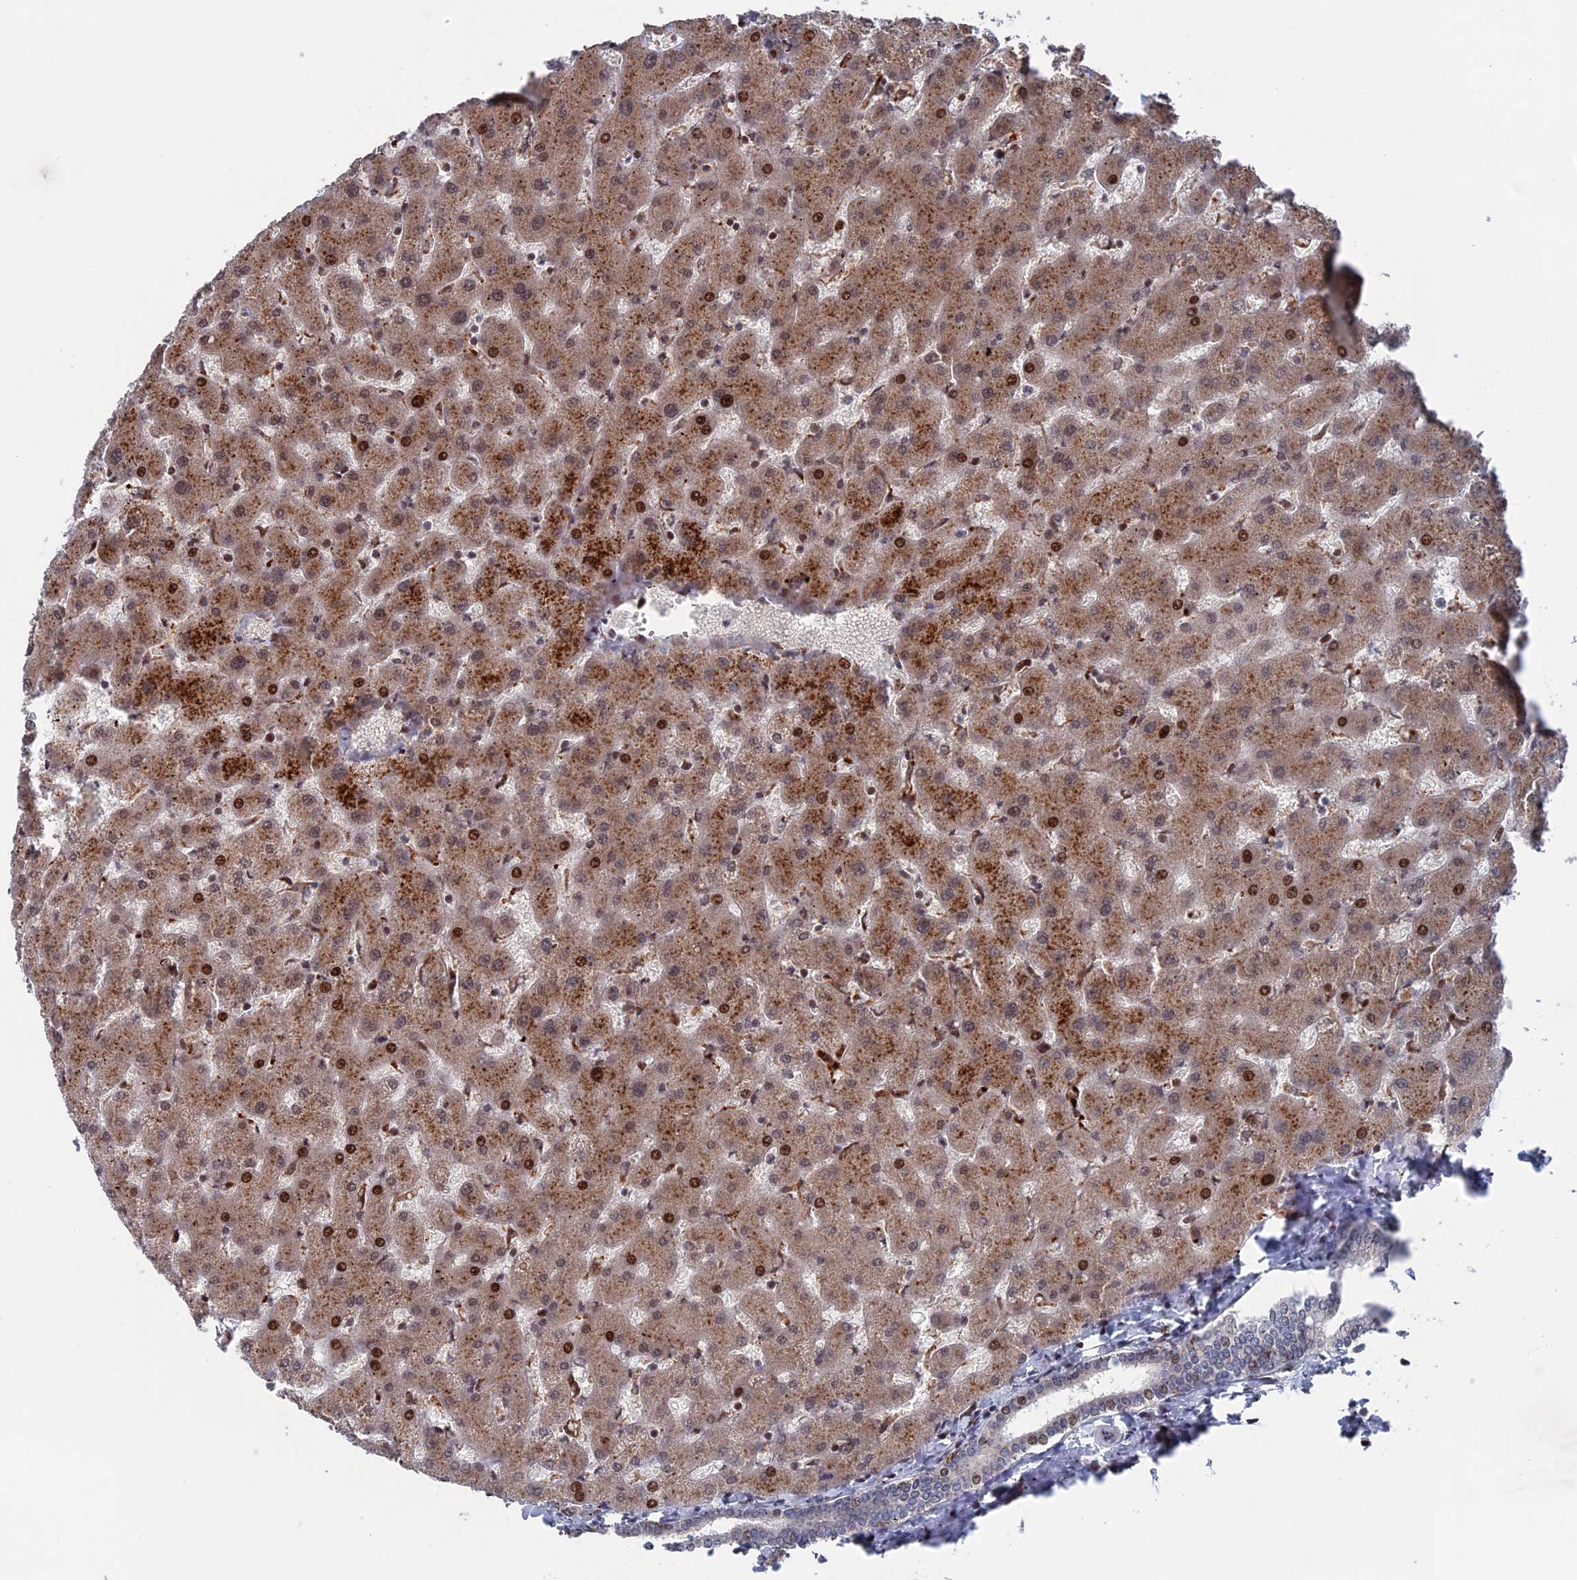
{"staining": {"intensity": "moderate", "quantity": "<25%", "location": "nuclear"}, "tissue": "liver", "cell_type": "Cholangiocytes", "image_type": "normal", "snomed": [{"axis": "morphology", "description": "Normal tissue, NOS"}, {"axis": "topography", "description": "Liver"}], "caption": "Immunohistochemical staining of benign human liver shows moderate nuclear protein staining in about <25% of cholangiocytes. The protein is stained brown, and the nuclei are stained in blue (DAB IHC with brightfield microscopy, high magnification).", "gene": "PLA2G15", "patient": {"sex": "female", "age": 63}}